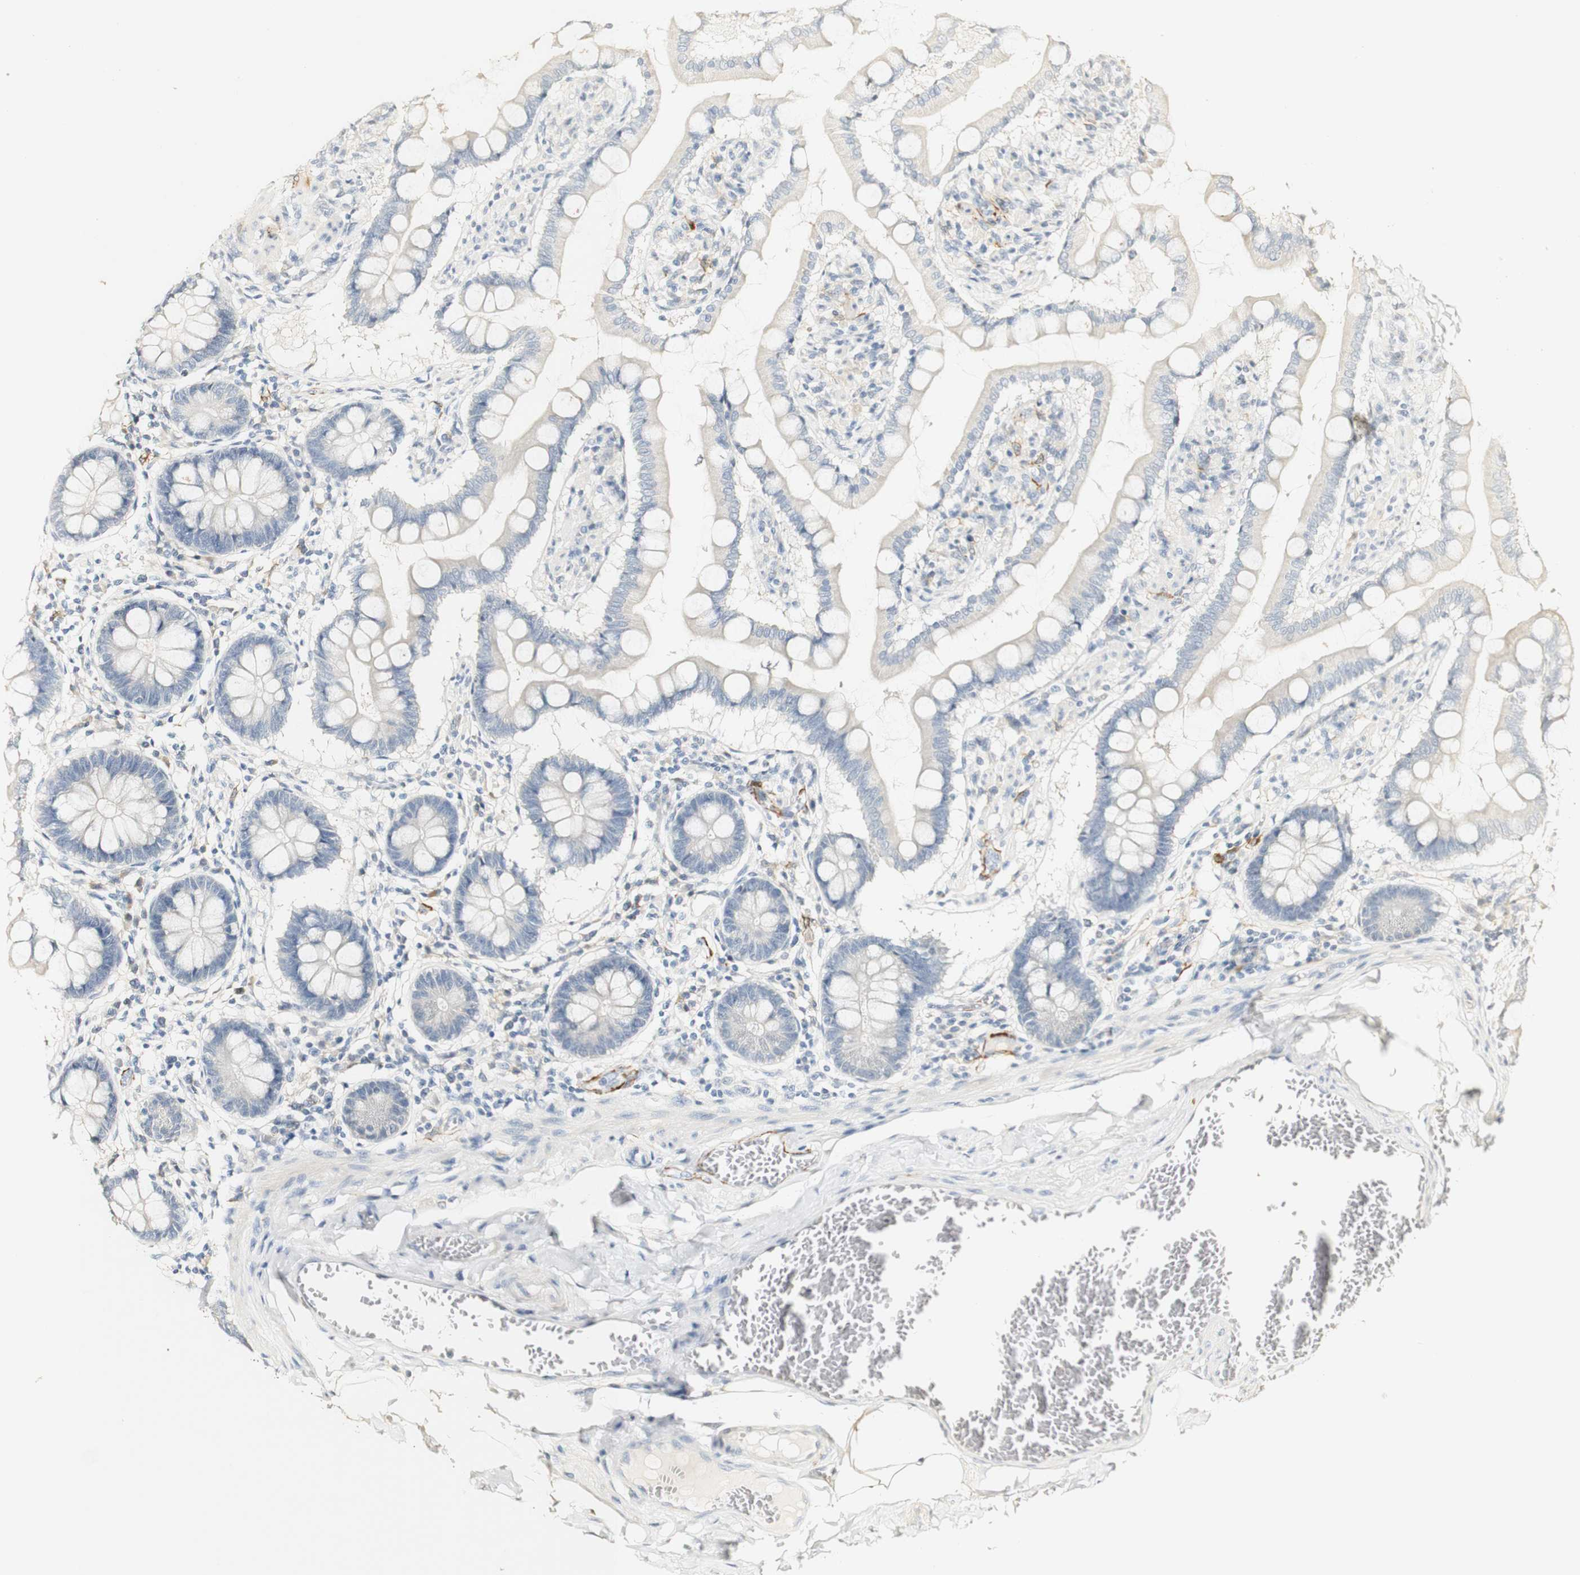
{"staining": {"intensity": "weak", "quantity": "<25%", "location": "cytoplasmic/membranous"}, "tissue": "small intestine", "cell_type": "Glandular cells", "image_type": "normal", "snomed": [{"axis": "morphology", "description": "Normal tissue, NOS"}, {"axis": "topography", "description": "Small intestine"}], "caption": "The image displays no staining of glandular cells in normal small intestine. Brightfield microscopy of IHC stained with DAB (3,3'-diaminobenzidine) (brown) and hematoxylin (blue), captured at high magnification.", "gene": "FMO3", "patient": {"sex": "male", "age": 41}}